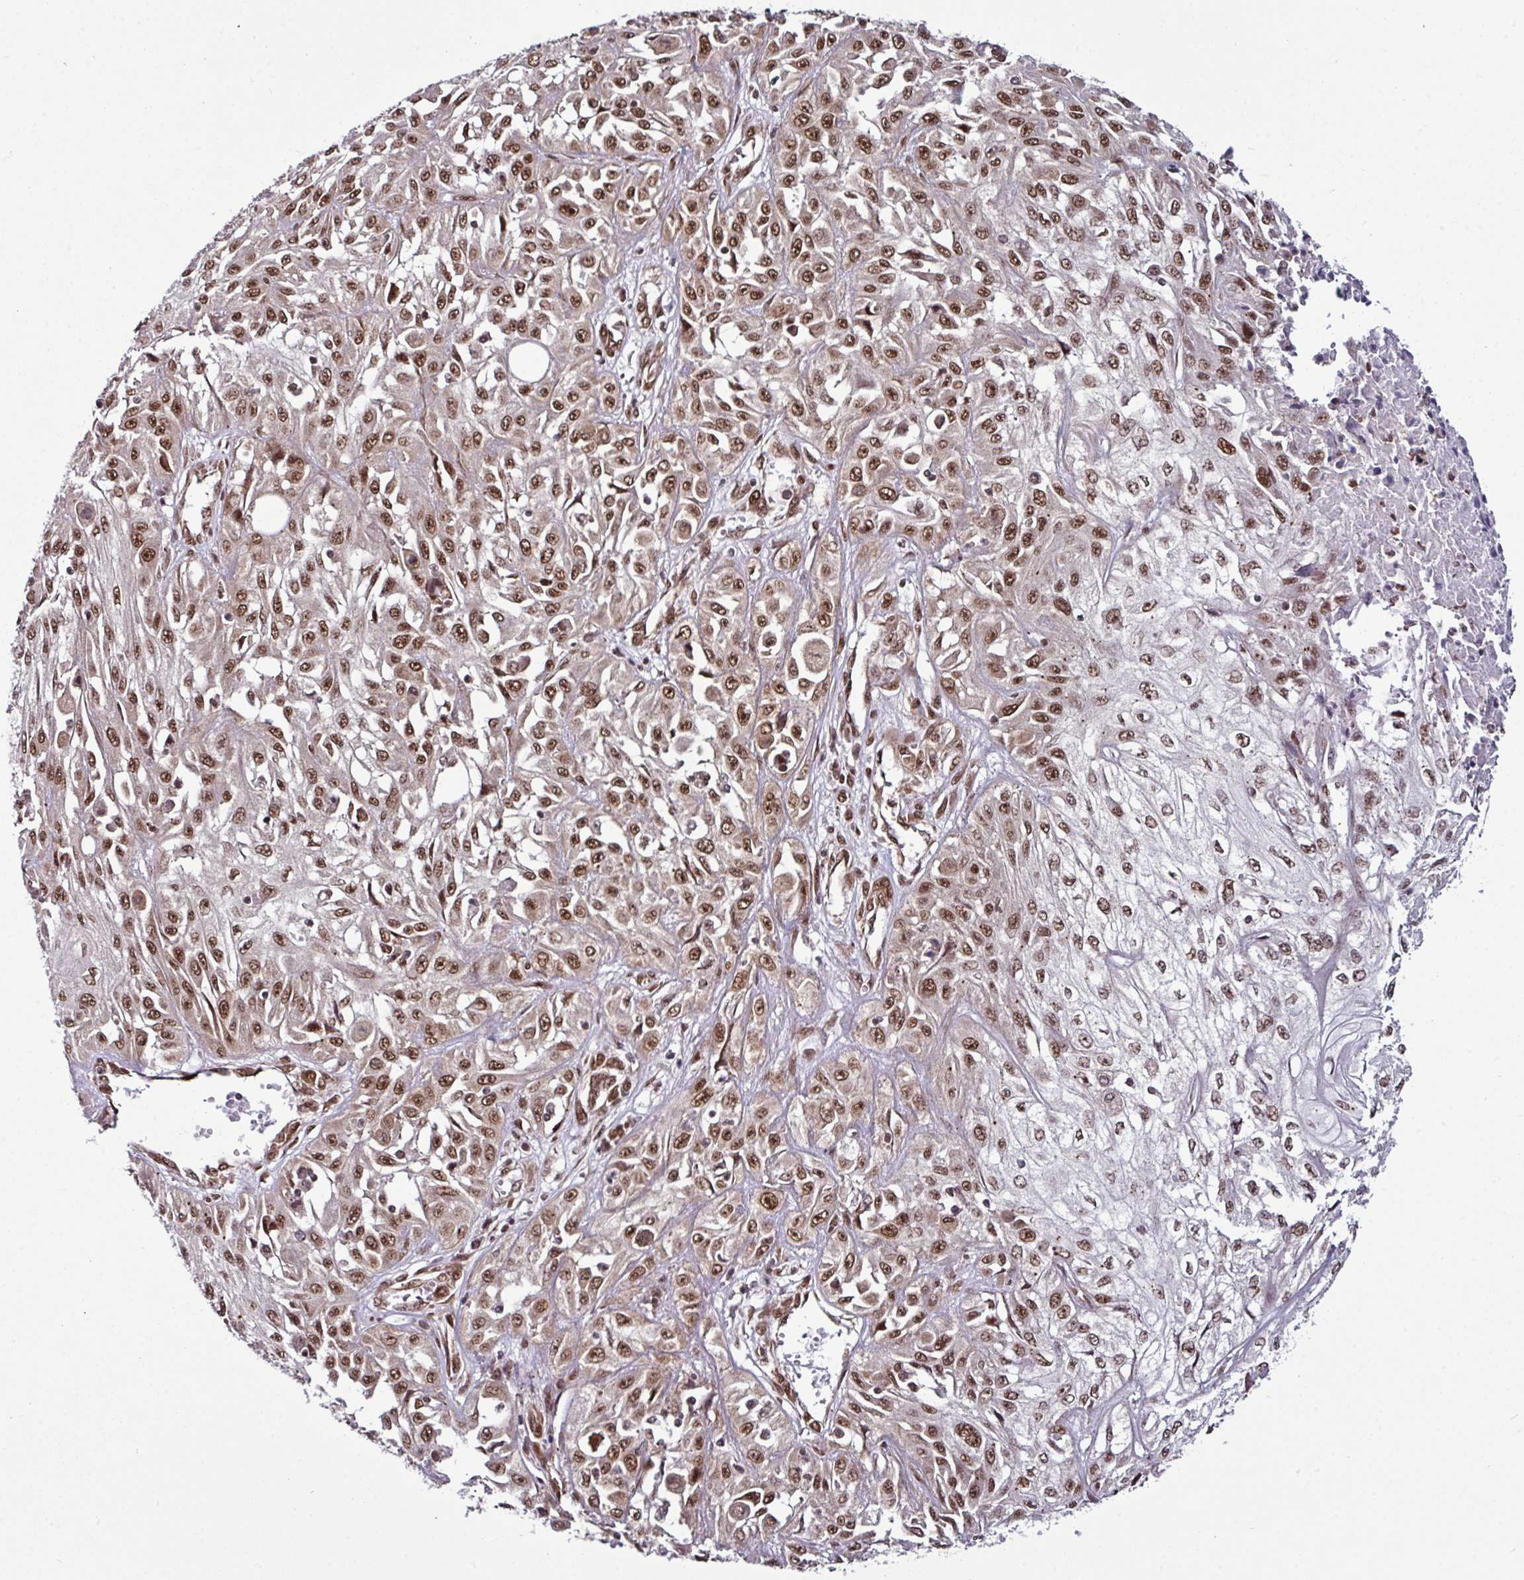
{"staining": {"intensity": "moderate", "quantity": ">75%", "location": "nuclear"}, "tissue": "skin cancer", "cell_type": "Tumor cells", "image_type": "cancer", "snomed": [{"axis": "morphology", "description": "Squamous cell carcinoma, NOS"}, {"axis": "morphology", "description": "Squamous cell carcinoma, metastatic, NOS"}, {"axis": "topography", "description": "Skin"}, {"axis": "topography", "description": "Lymph node"}], "caption": "The photomicrograph displays a brown stain indicating the presence of a protein in the nuclear of tumor cells in skin cancer. (DAB (3,3'-diaminobenzidine) IHC with brightfield microscopy, high magnification).", "gene": "MORF4L2", "patient": {"sex": "male", "age": 75}}